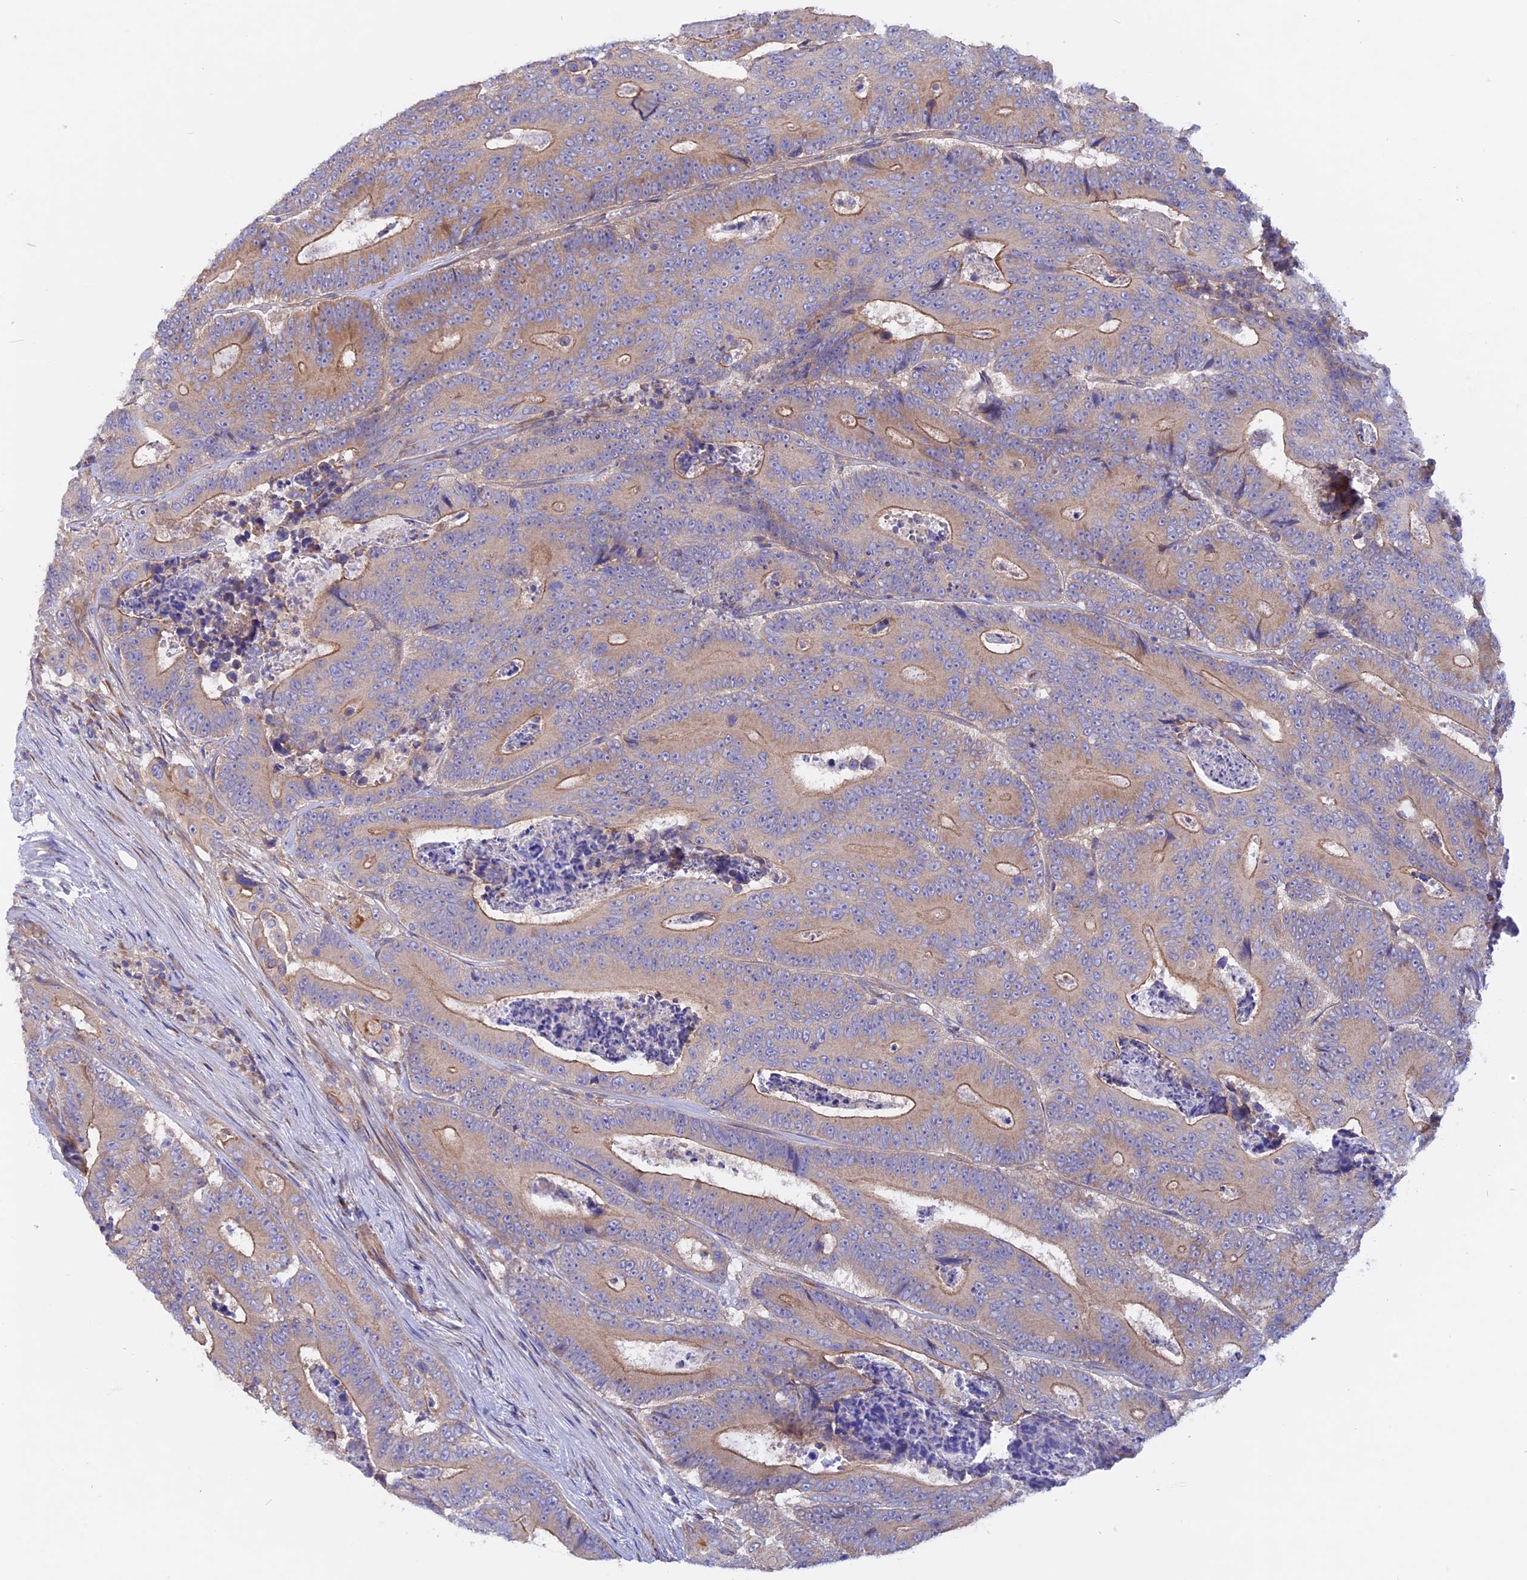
{"staining": {"intensity": "moderate", "quantity": "25%-75%", "location": "cytoplasmic/membranous"}, "tissue": "colorectal cancer", "cell_type": "Tumor cells", "image_type": "cancer", "snomed": [{"axis": "morphology", "description": "Adenocarcinoma, NOS"}, {"axis": "topography", "description": "Colon"}], "caption": "The photomicrograph displays staining of colorectal cancer, revealing moderate cytoplasmic/membranous protein positivity (brown color) within tumor cells. (DAB IHC, brown staining for protein, blue staining for nuclei).", "gene": "HYCC1", "patient": {"sex": "male", "age": 83}}